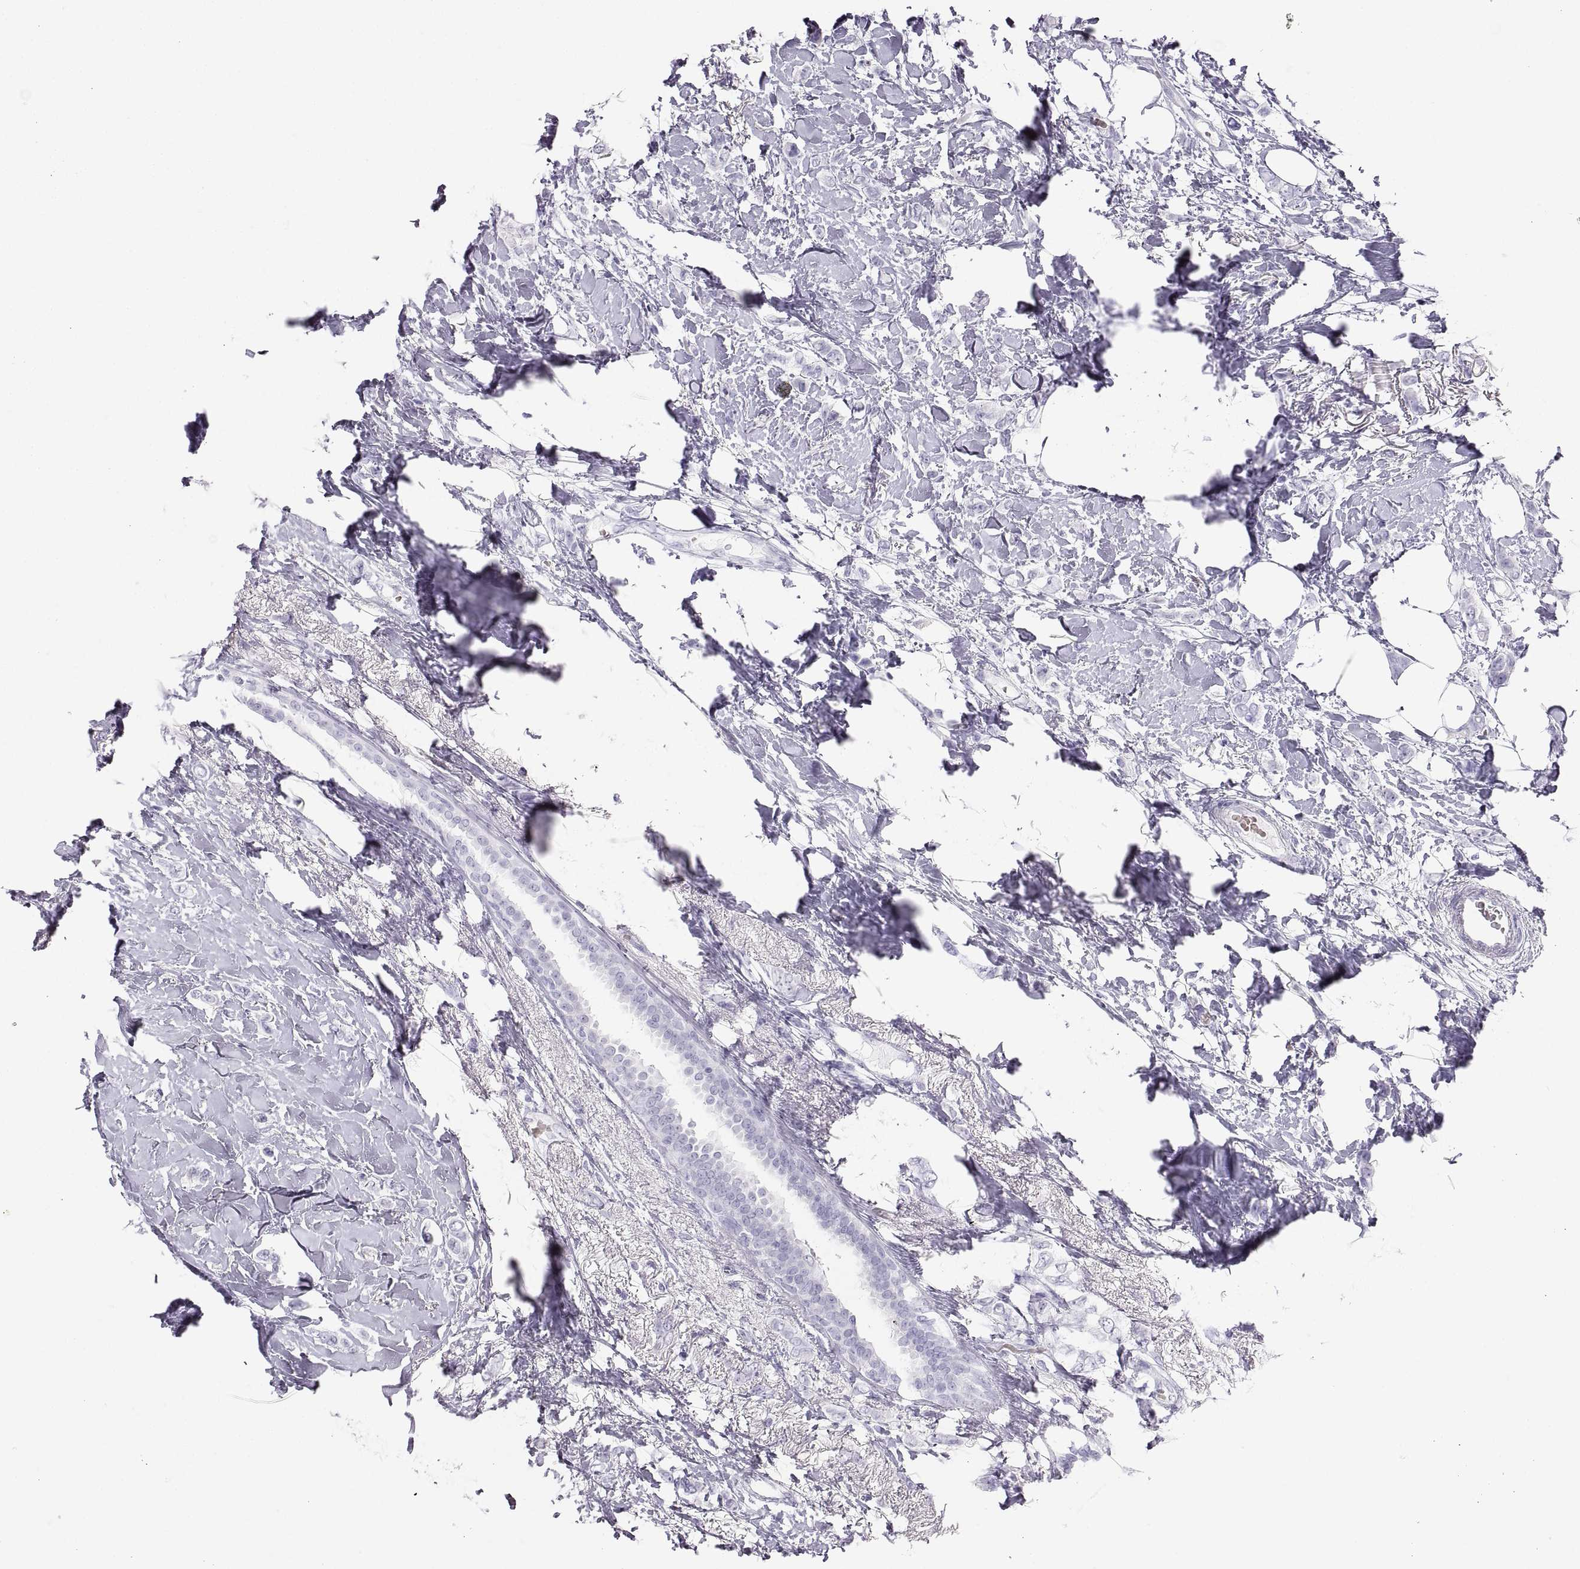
{"staining": {"intensity": "negative", "quantity": "none", "location": "none"}, "tissue": "breast cancer", "cell_type": "Tumor cells", "image_type": "cancer", "snomed": [{"axis": "morphology", "description": "Lobular carcinoma"}, {"axis": "topography", "description": "Breast"}], "caption": "Human breast cancer (lobular carcinoma) stained for a protein using IHC reveals no staining in tumor cells.", "gene": "SEMG1", "patient": {"sex": "female", "age": 66}}